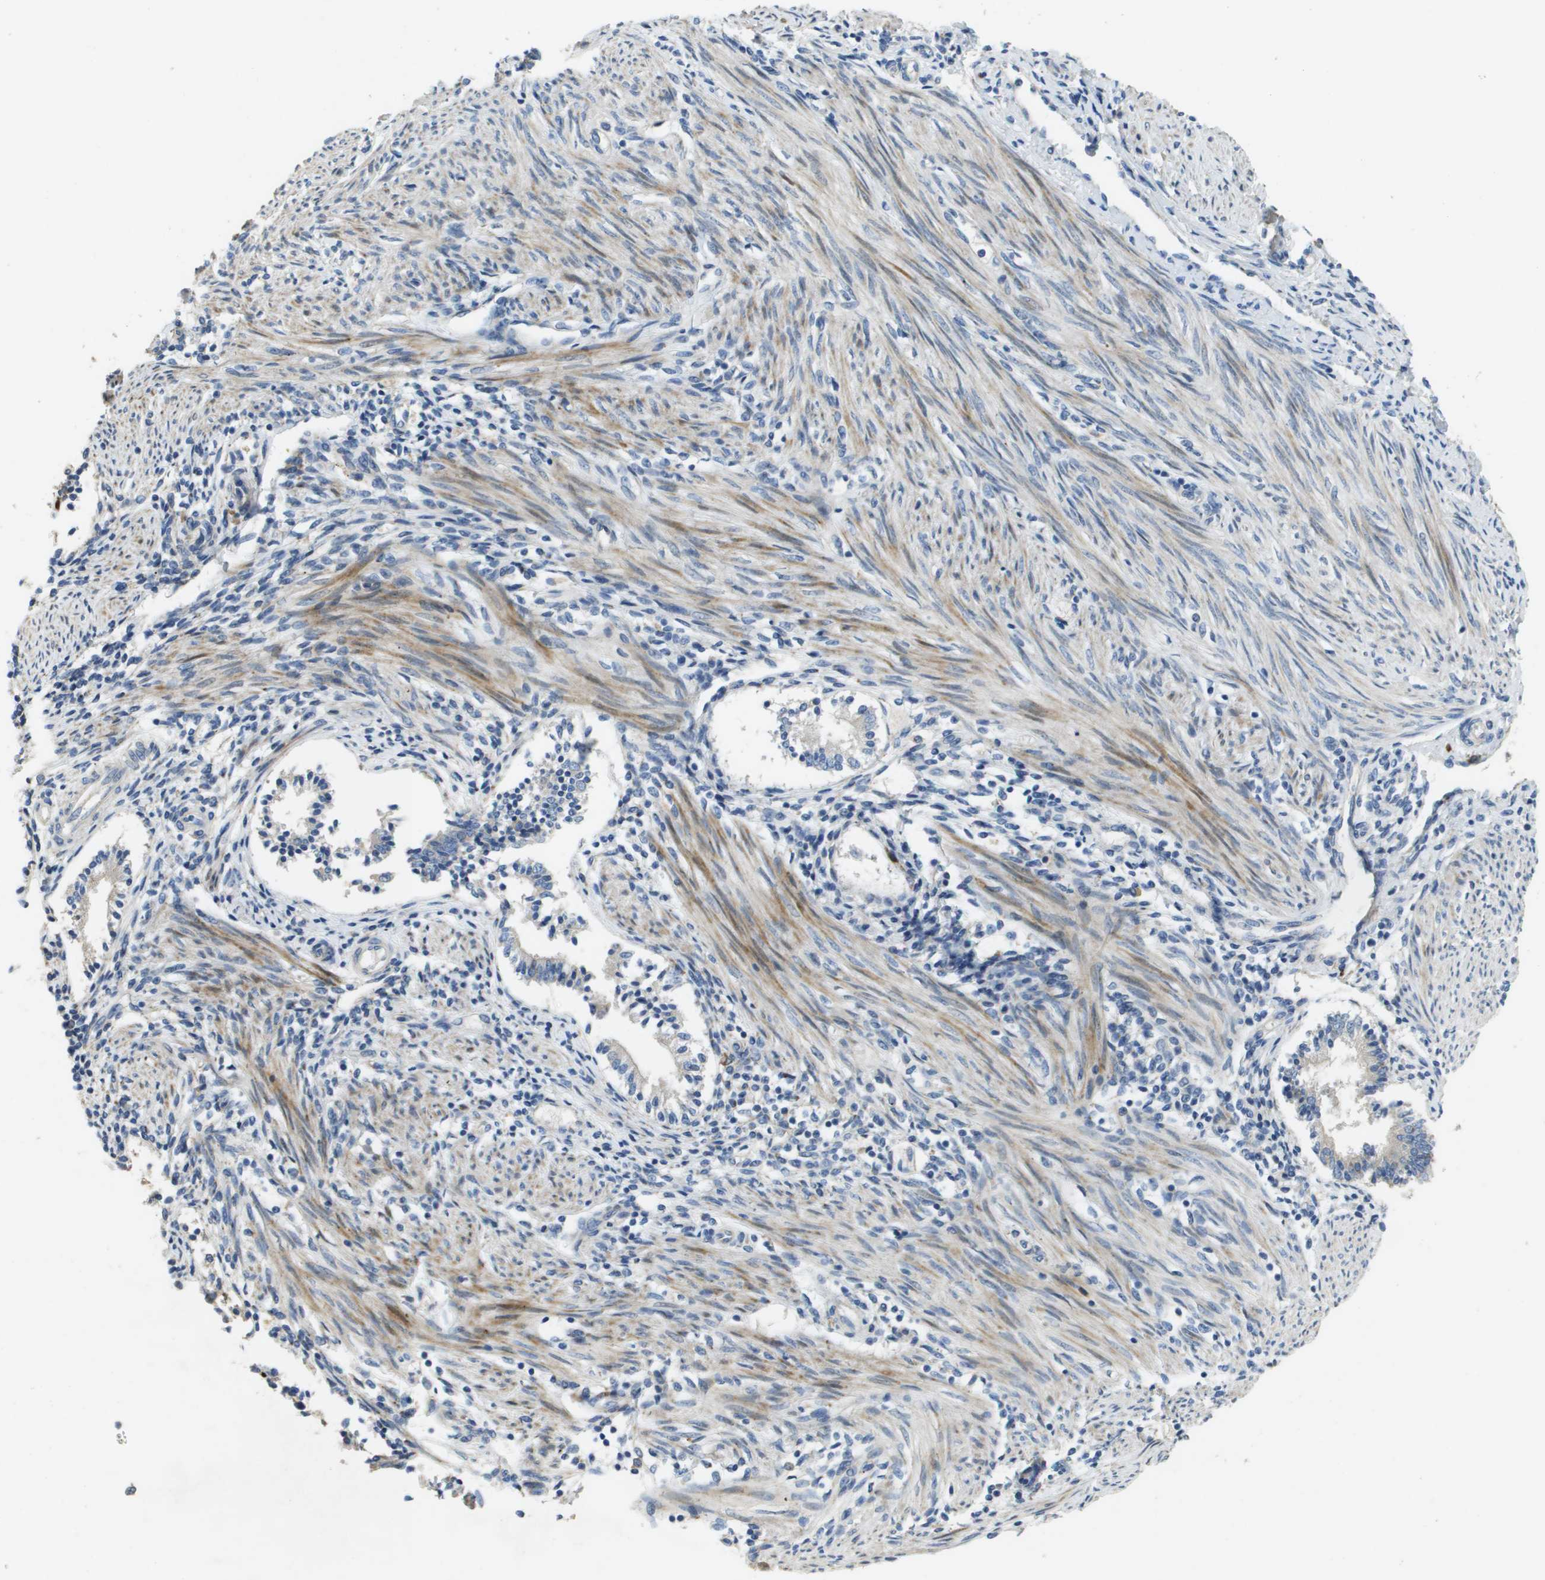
{"staining": {"intensity": "negative", "quantity": "none", "location": "none"}, "tissue": "endometrium", "cell_type": "Cells in endometrial stroma", "image_type": "normal", "snomed": [{"axis": "morphology", "description": "Normal tissue, NOS"}, {"axis": "topography", "description": "Endometrium"}], "caption": "Immunohistochemical staining of unremarkable human endometrium displays no significant positivity in cells in endometrial stroma. (Brightfield microscopy of DAB immunohistochemistry at high magnification).", "gene": "CASP10", "patient": {"sex": "female", "age": 42}}